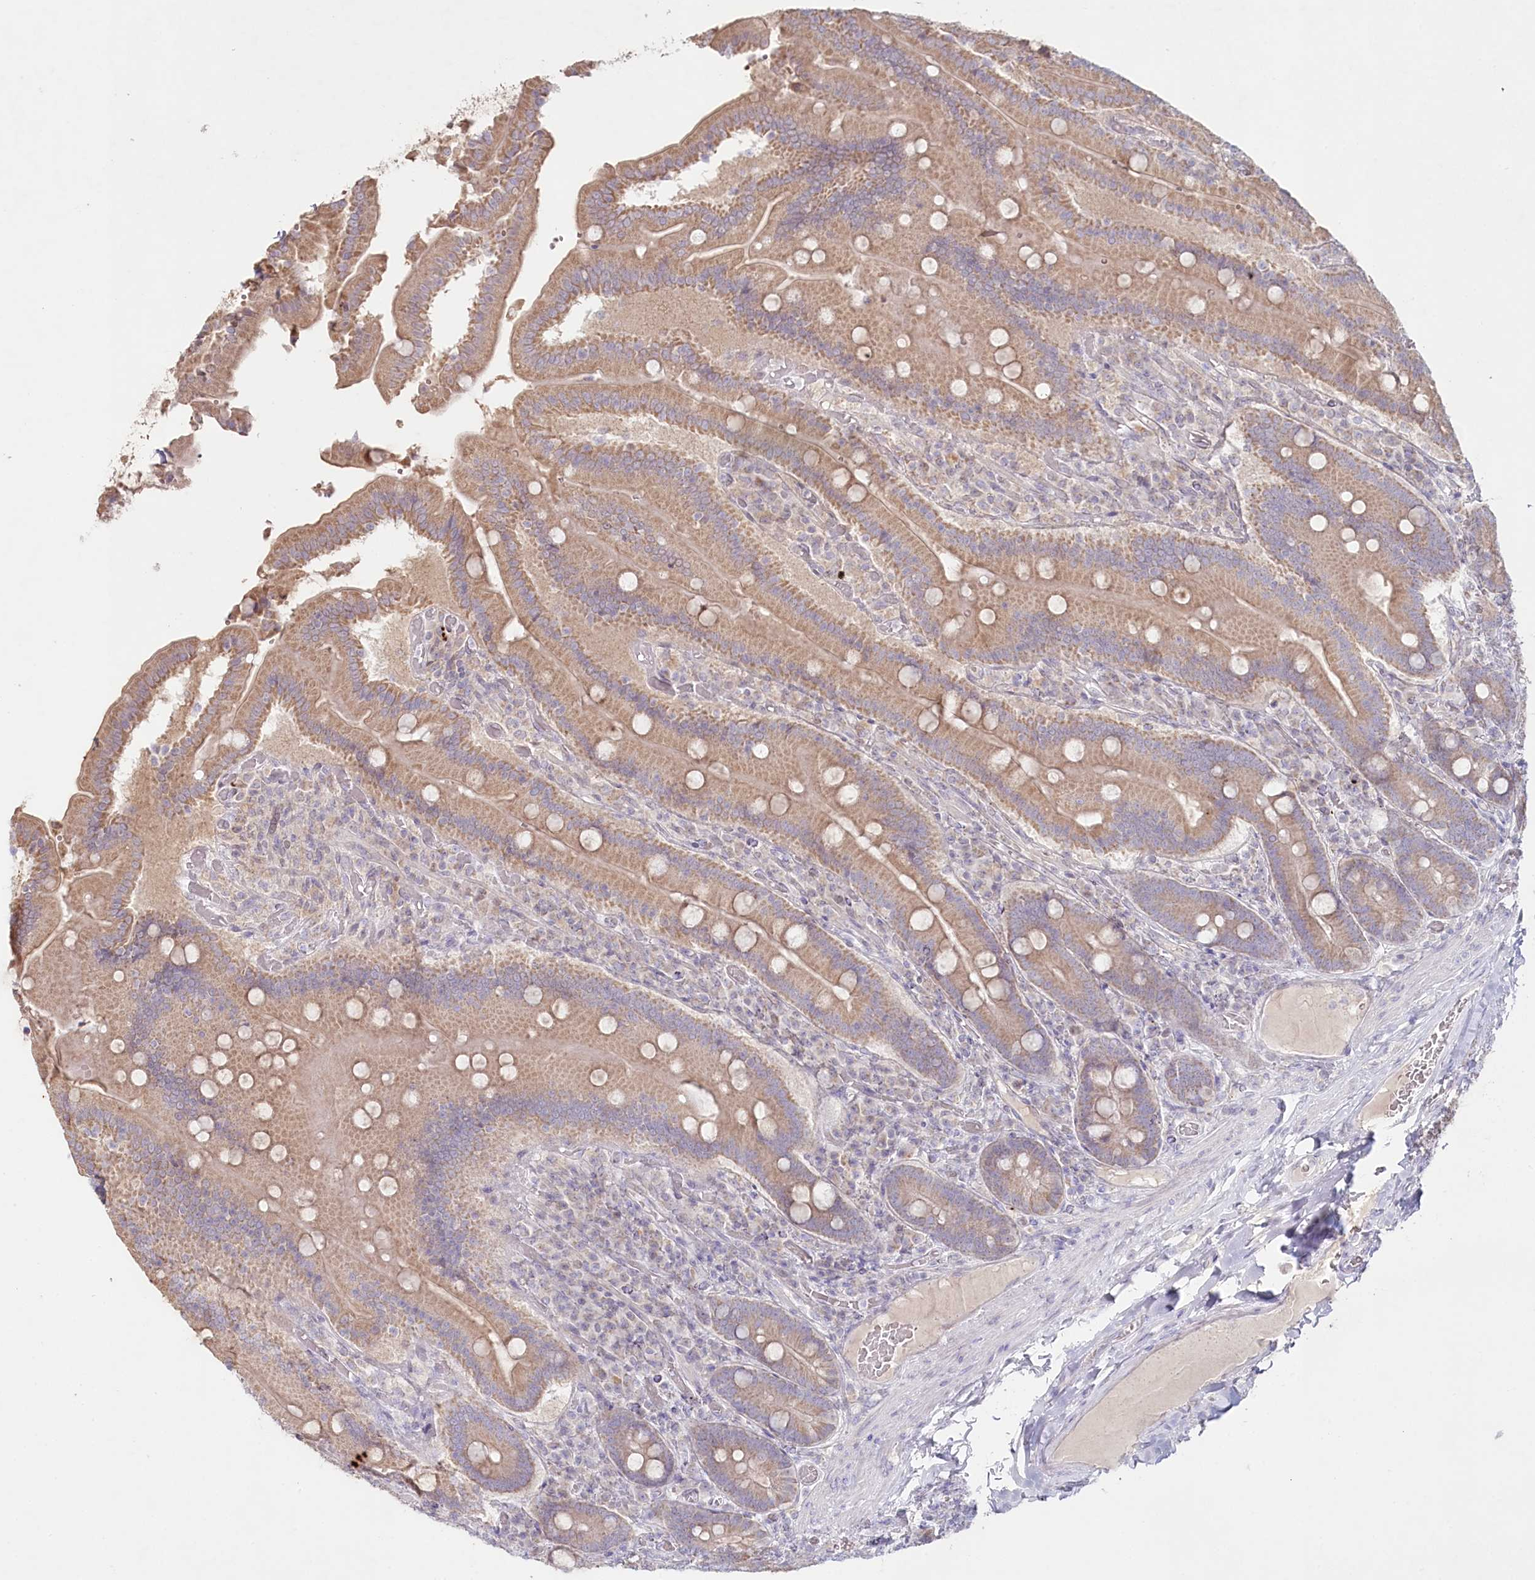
{"staining": {"intensity": "moderate", "quantity": ">75%", "location": "cytoplasmic/membranous"}, "tissue": "duodenum", "cell_type": "Glandular cells", "image_type": "normal", "snomed": [{"axis": "morphology", "description": "Normal tissue, NOS"}, {"axis": "topography", "description": "Duodenum"}], "caption": "Glandular cells exhibit moderate cytoplasmic/membranous positivity in about >75% of cells in unremarkable duodenum.", "gene": "PSAPL1", "patient": {"sex": "female", "age": 62}}